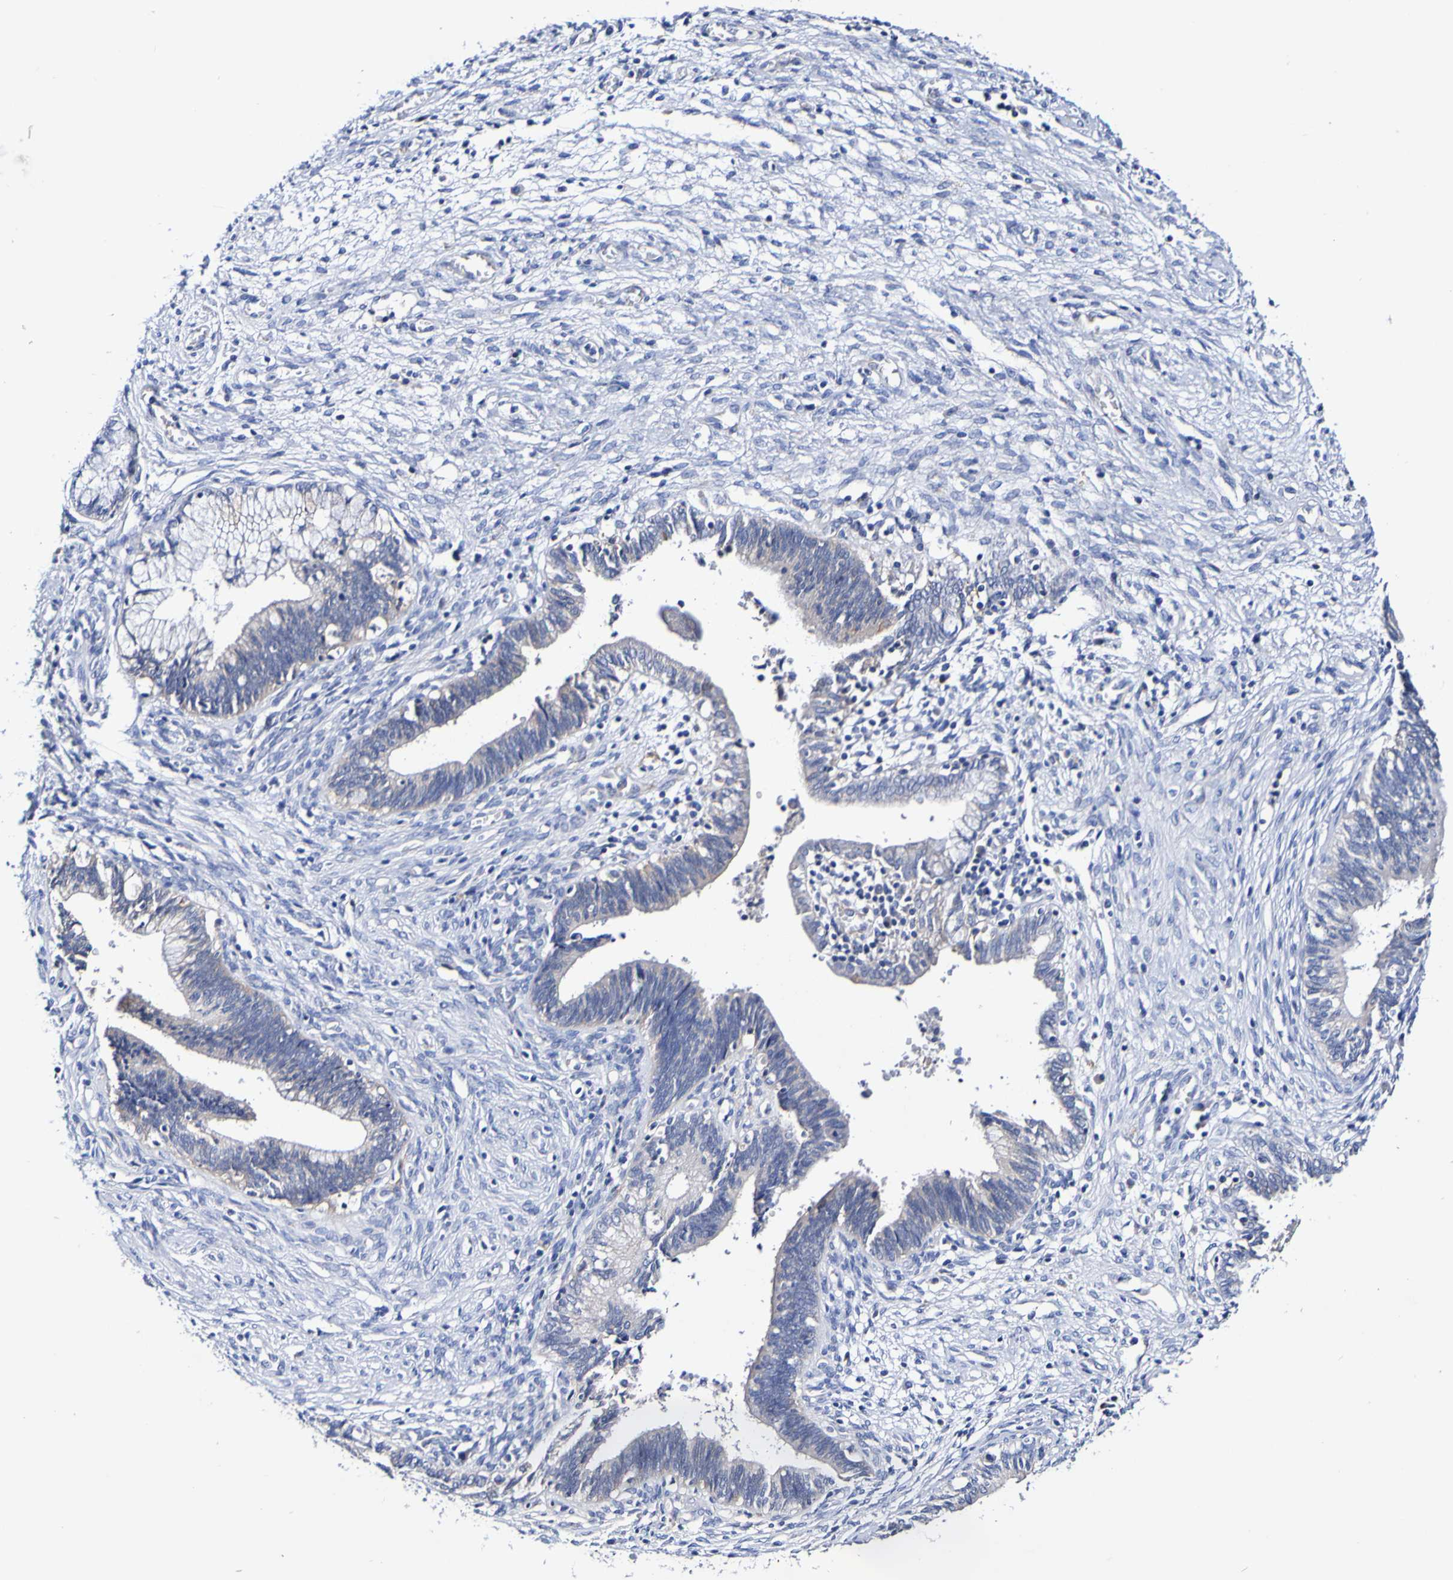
{"staining": {"intensity": "negative", "quantity": "none", "location": "none"}, "tissue": "cervical cancer", "cell_type": "Tumor cells", "image_type": "cancer", "snomed": [{"axis": "morphology", "description": "Adenocarcinoma, NOS"}, {"axis": "topography", "description": "Cervix"}], "caption": "High magnification brightfield microscopy of adenocarcinoma (cervical) stained with DAB (brown) and counterstained with hematoxylin (blue): tumor cells show no significant staining.", "gene": "SEZ6", "patient": {"sex": "female", "age": 44}}